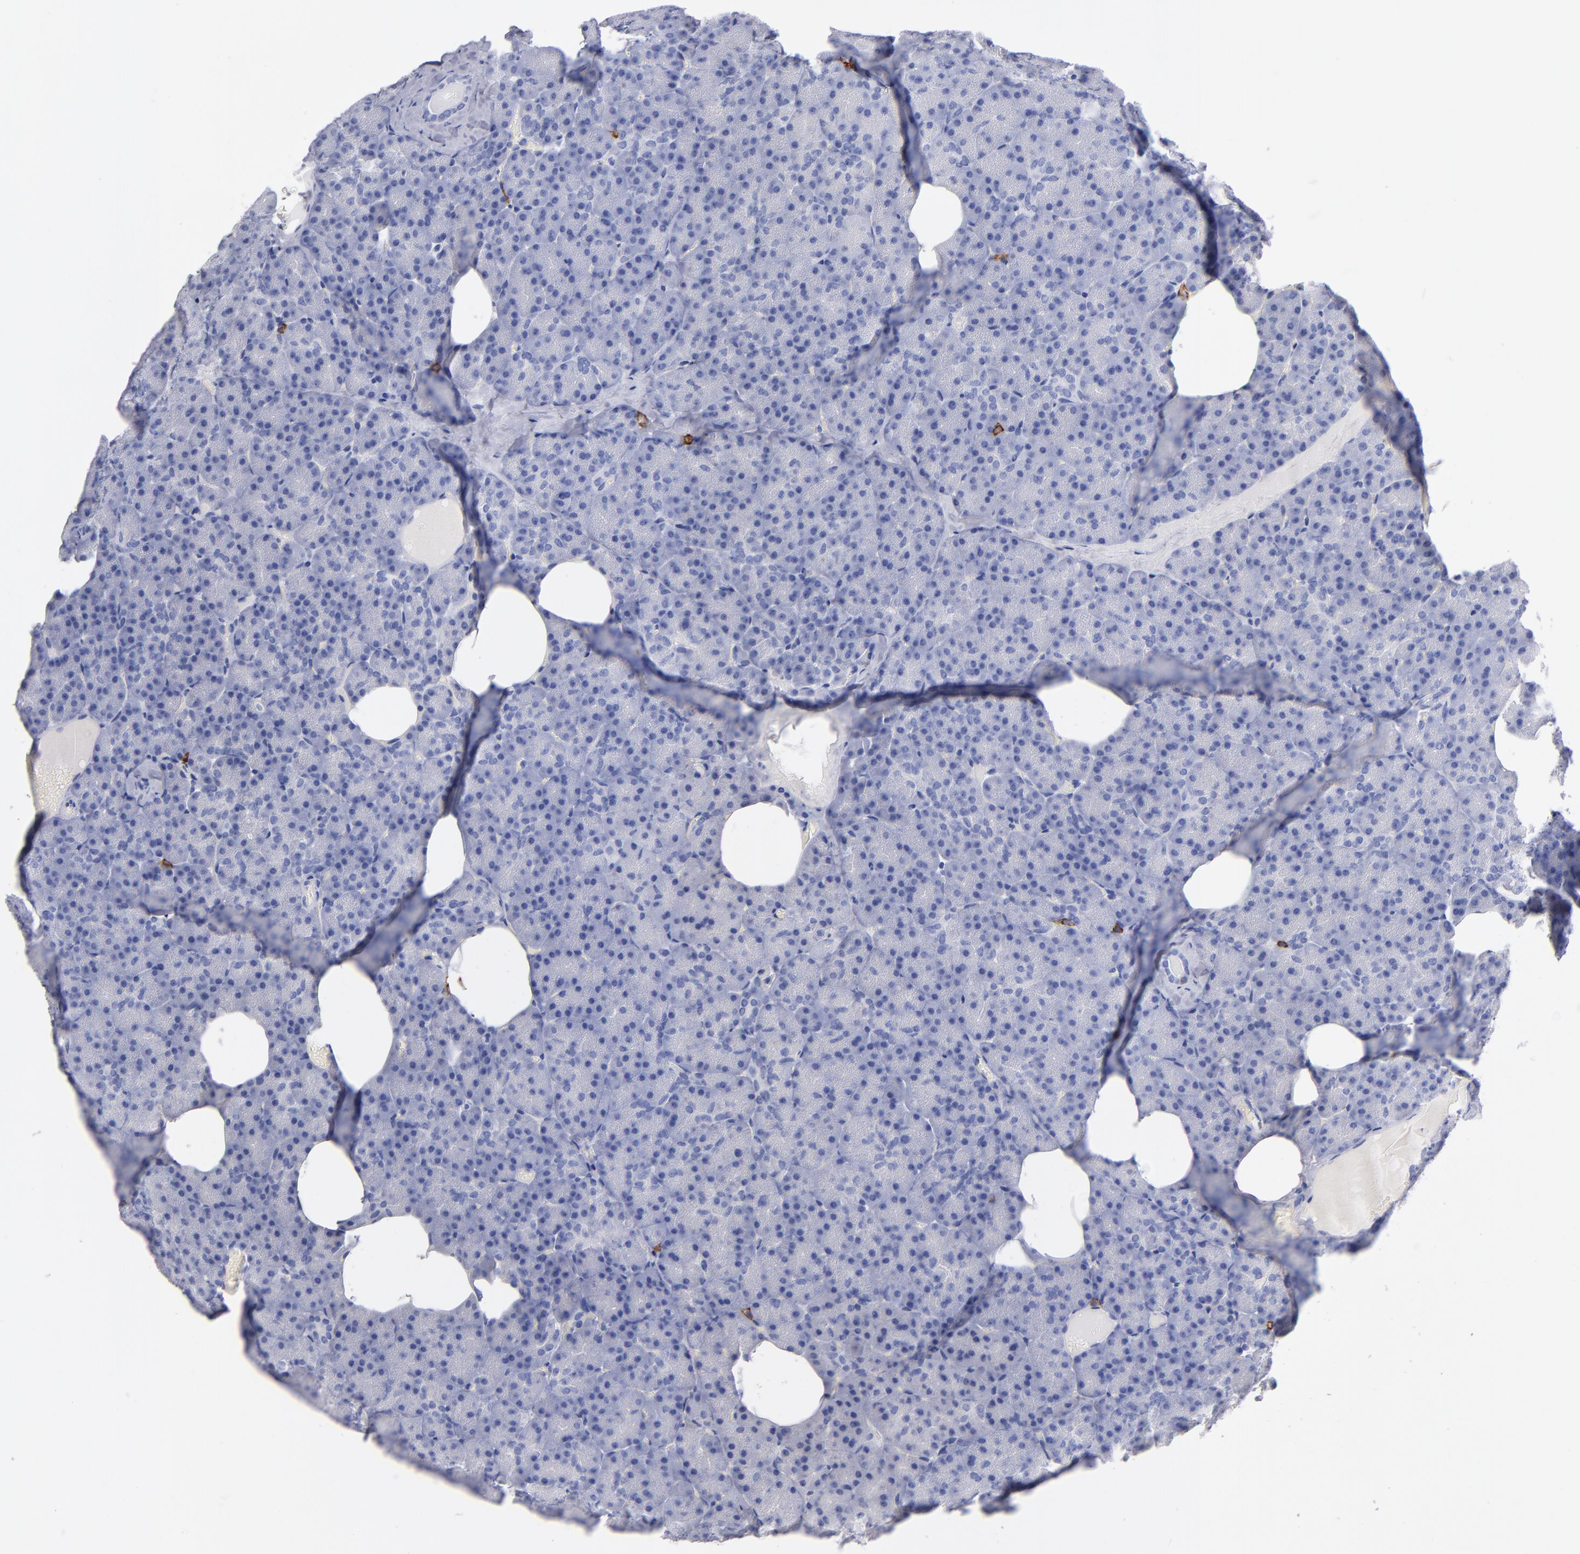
{"staining": {"intensity": "negative", "quantity": "none", "location": "none"}, "tissue": "pancreas", "cell_type": "Exocrine glandular cells", "image_type": "normal", "snomed": [{"axis": "morphology", "description": "Normal tissue, NOS"}, {"axis": "topography", "description": "Pancreas"}], "caption": "DAB immunohistochemical staining of normal human pancreas reveals no significant staining in exocrine glandular cells.", "gene": "KIT", "patient": {"sex": "female", "age": 35}}